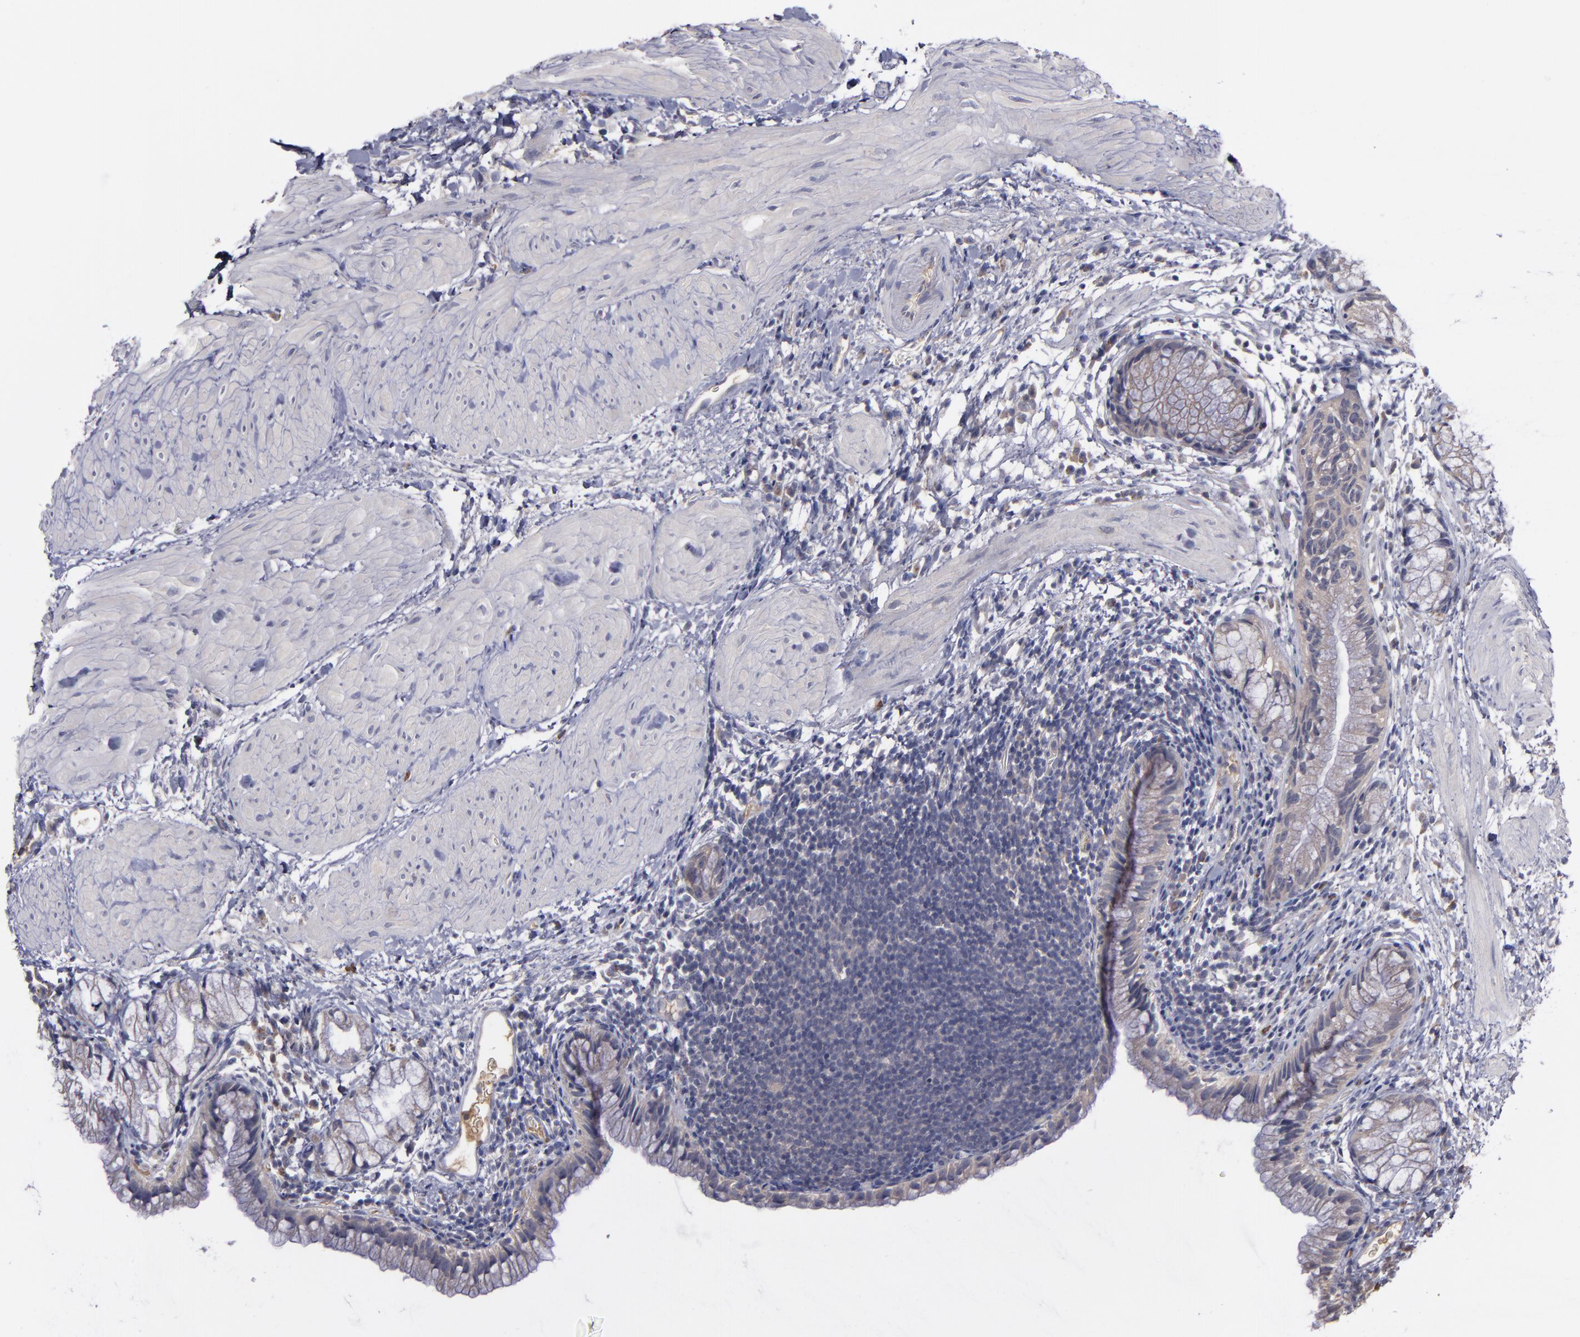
{"staining": {"intensity": "moderate", "quantity": ">75%", "location": "cytoplasmic/membranous"}, "tissue": "gallbladder", "cell_type": "Glandular cells", "image_type": "normal", "snomed": [{"axis": "morphology", "description": "Normal tissue, NOS"}, {"axis": "morphology", "description": "Inflammation, NOS"}, {"axis": "topography", "description": "Gallbladder"}], "caption": "Human gallbladder stained with a brown dye shows moderate cytoplasmic/membranous positive expression in about >75% of glandular cells.", "gene": "MMP11", "patient": {"sex": "male", "age": 66}}